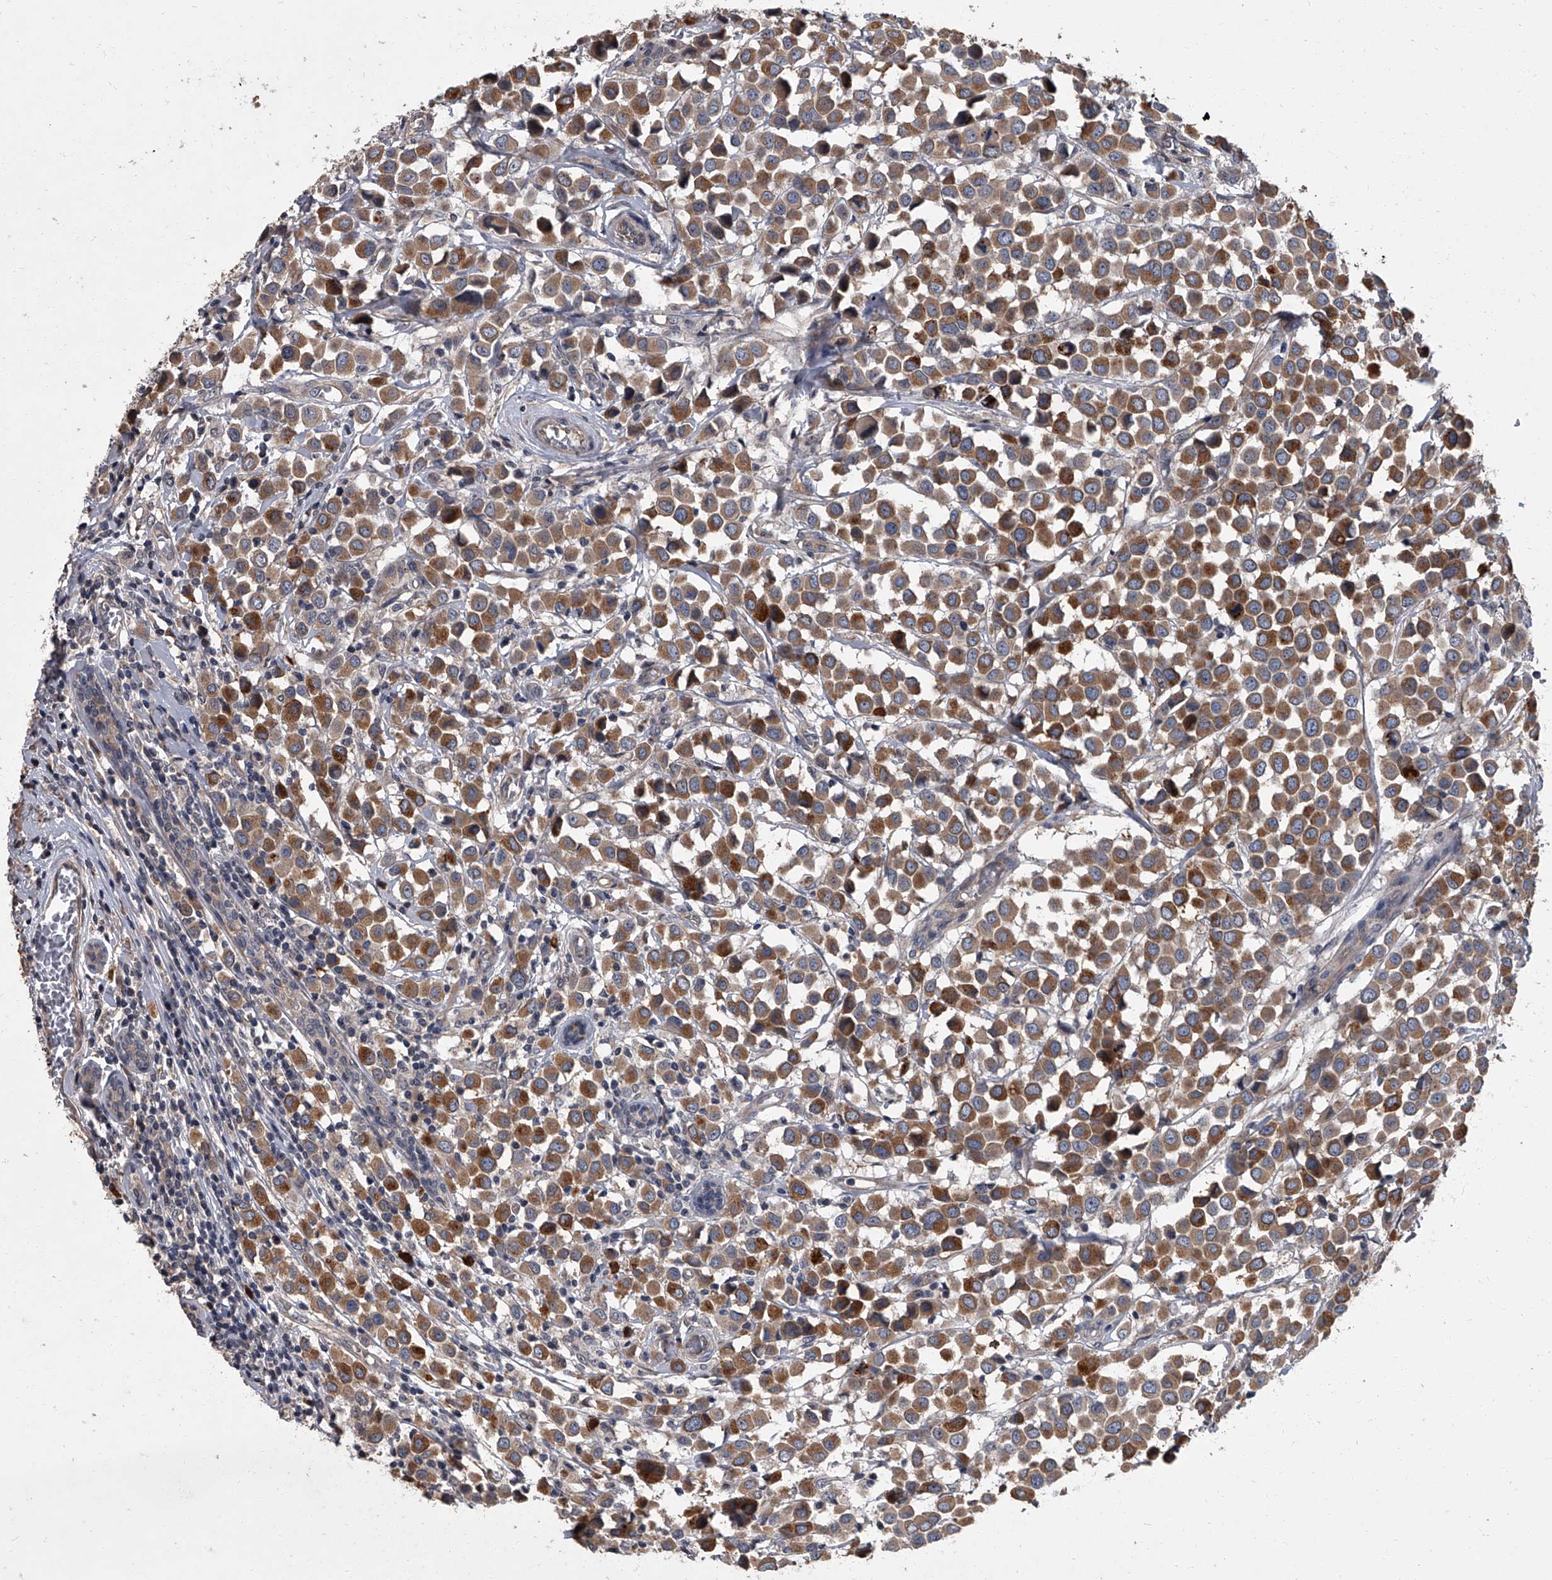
{"staining": {"intensity": "moderate", "quantity": ">75%", "location": "cytoplasmic/membranous"}, "tissue": "breast cancer", "cell_type": "Tumor cells", "image_type": "cancer", "snomed": [{"axis": "morphology", "description": "Duct carcinoma"}, {"axis": "topography", "description": "Breast"}], "caption": "A histopathology image of breast invasive ductal carcinoma stained for a protein reveals moderate cytoplasmic/membranous brown staining in tumor cells.", "gene": "SIRT4", "patient": {"sex": "female", "age": 61}}